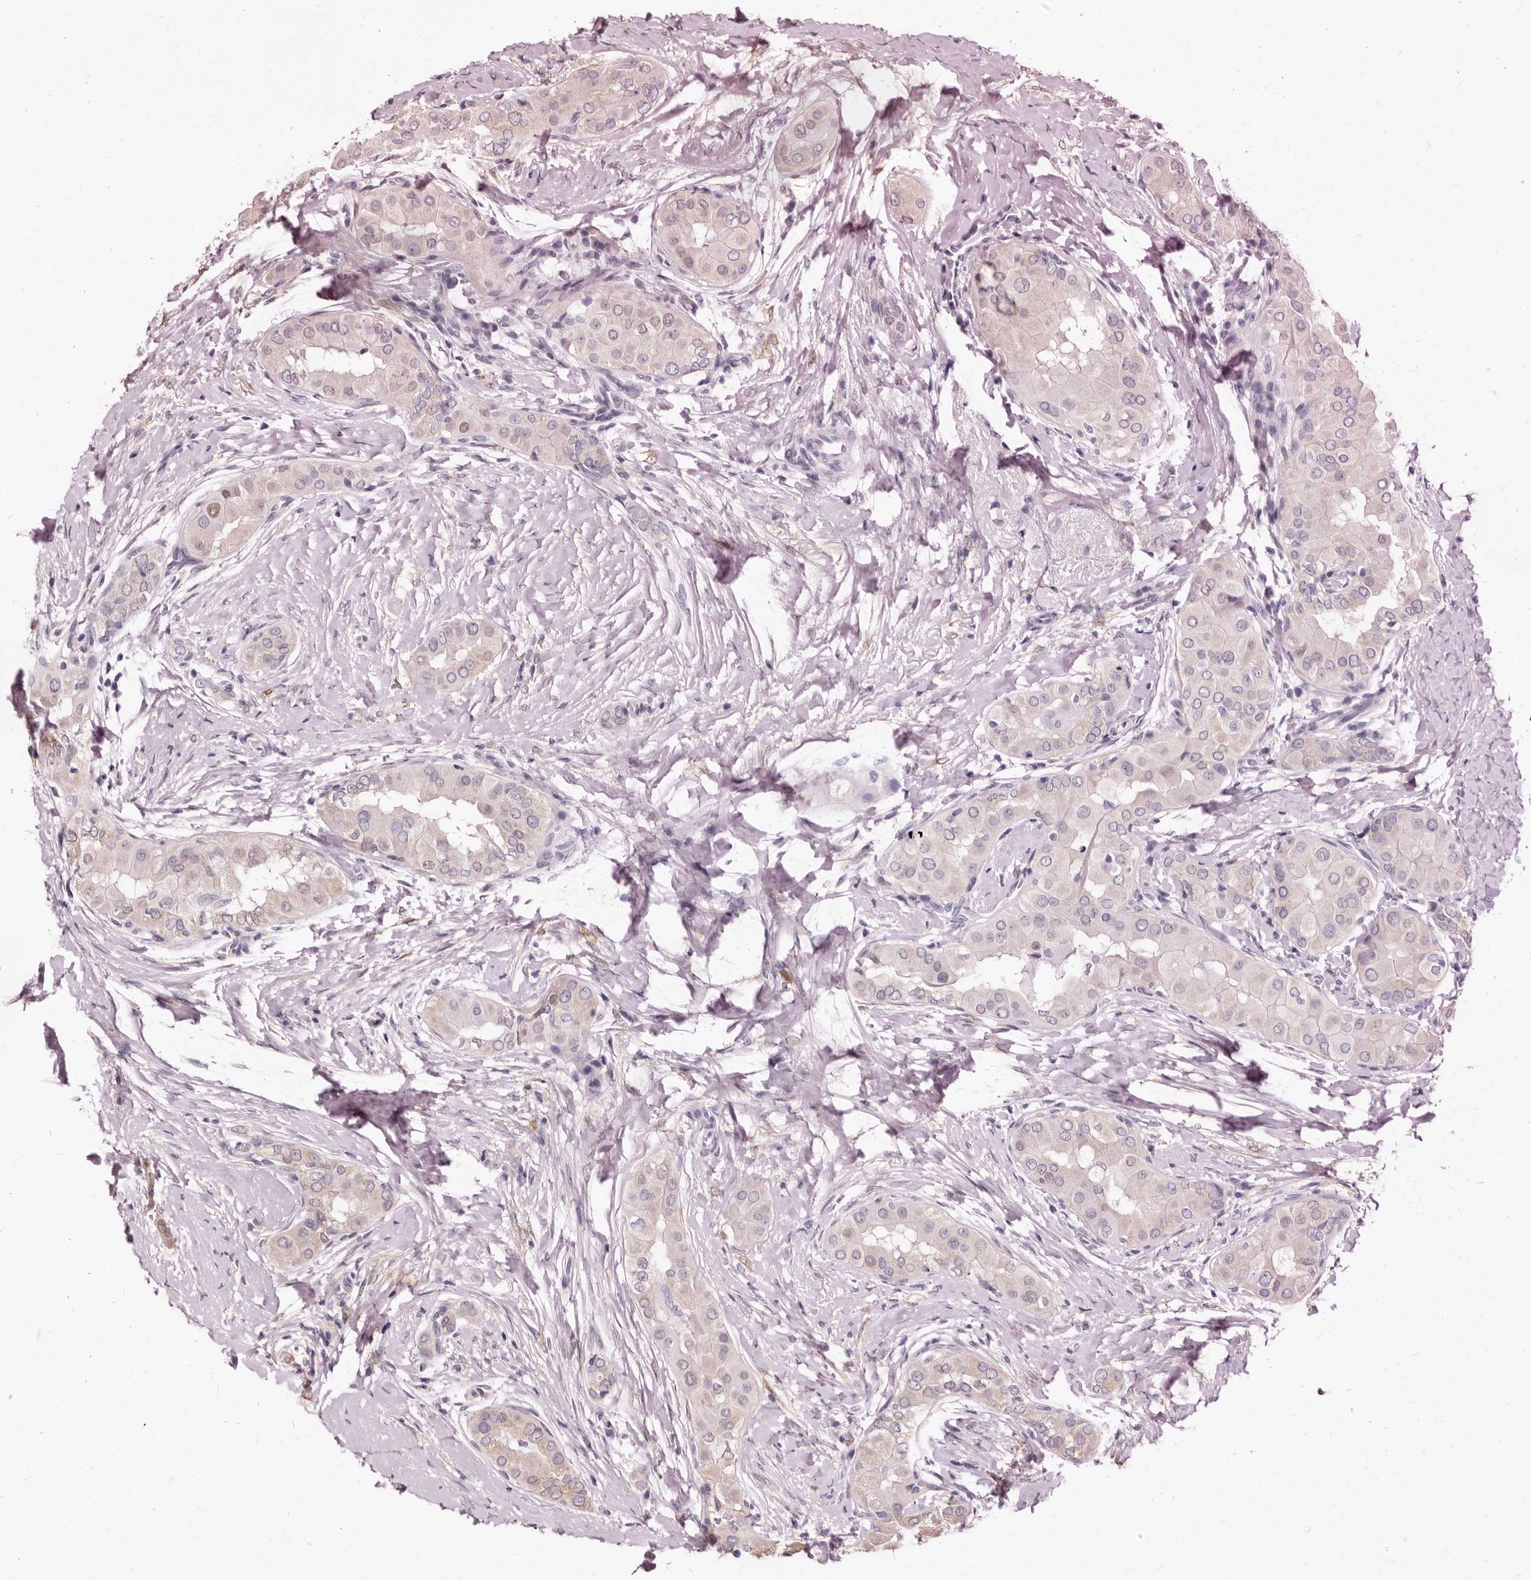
{"staining": {"intensity": "weak", "quantity": "<25%", "location": "cytoplasmic/membranous"}, "tissue": "thyroid cancer", "cell_type": "Tumor cells", "image_type": "cancer", "snomed": [{"axis": "morphology", "description": "Papillary adenocarcinoma, NOS"}, {"axis": "topography", "description": "Thyroid gland"}], "caption": "High magnification brightfield microscopy of papillary adenocarcinoma (thyroid) stained with DAB (brown) and counterstained with hematoxylin (blue): tumor cells show no significant staining.", "gene": "KHDRBS2", "patient": {"sex": "male", "age": 33}}